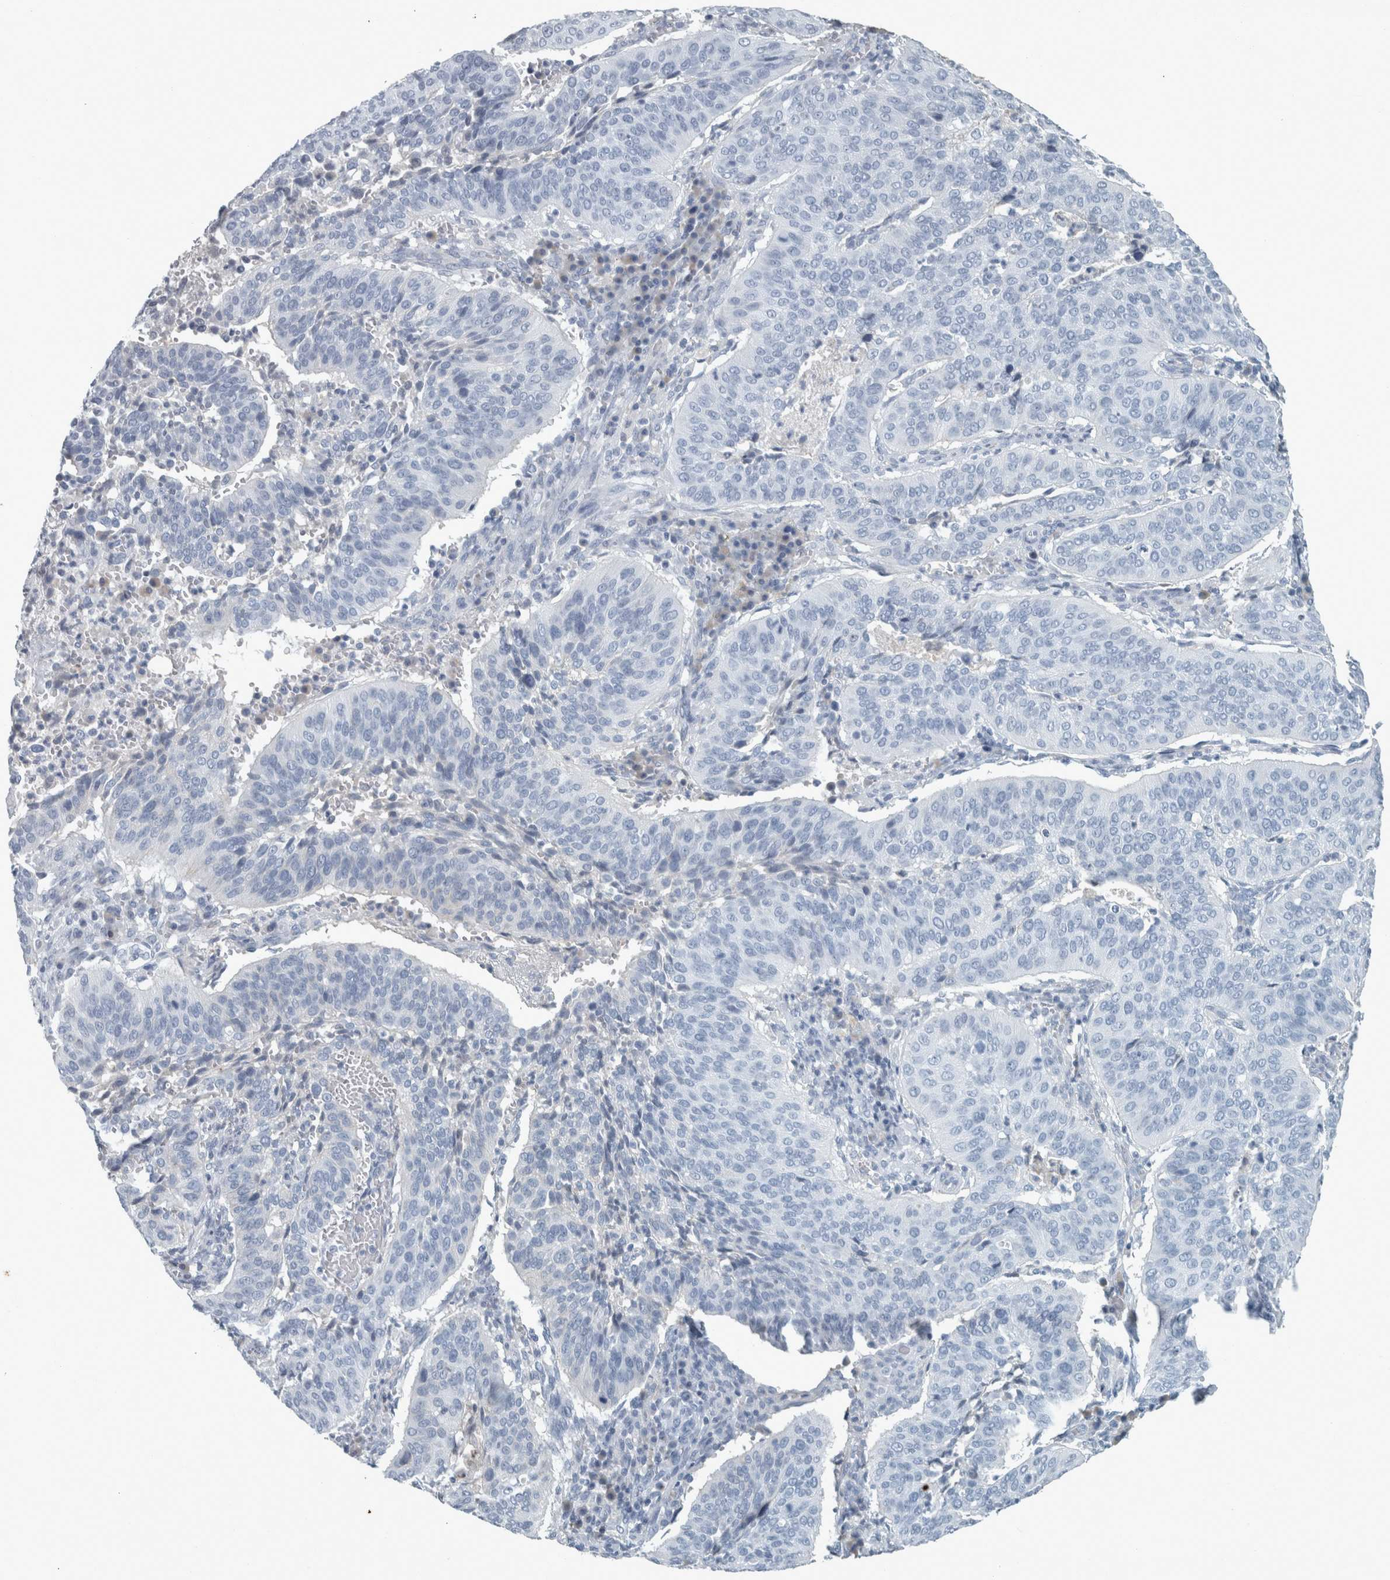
{"staining": {"intensity": "negative", "quantity": "none", "location": "none"}, "tissue": "cervical cancer", "cell_type": "Tumor cells", "image_type": "cancer", "snomed": [{"axis": "morphology", "description": "Normal tissue, NOS"}, {"axis": "morphology", "description": "Squamous cell carcinoma, NOS"}, {"axis": "topography", "description": "Cervix"}], "caption": "Tumor cells show no significant protein expression in cervical squamous cell carcinoma.", "gene": "CHL1", "patient": {"sex": "female", "age": 39}}